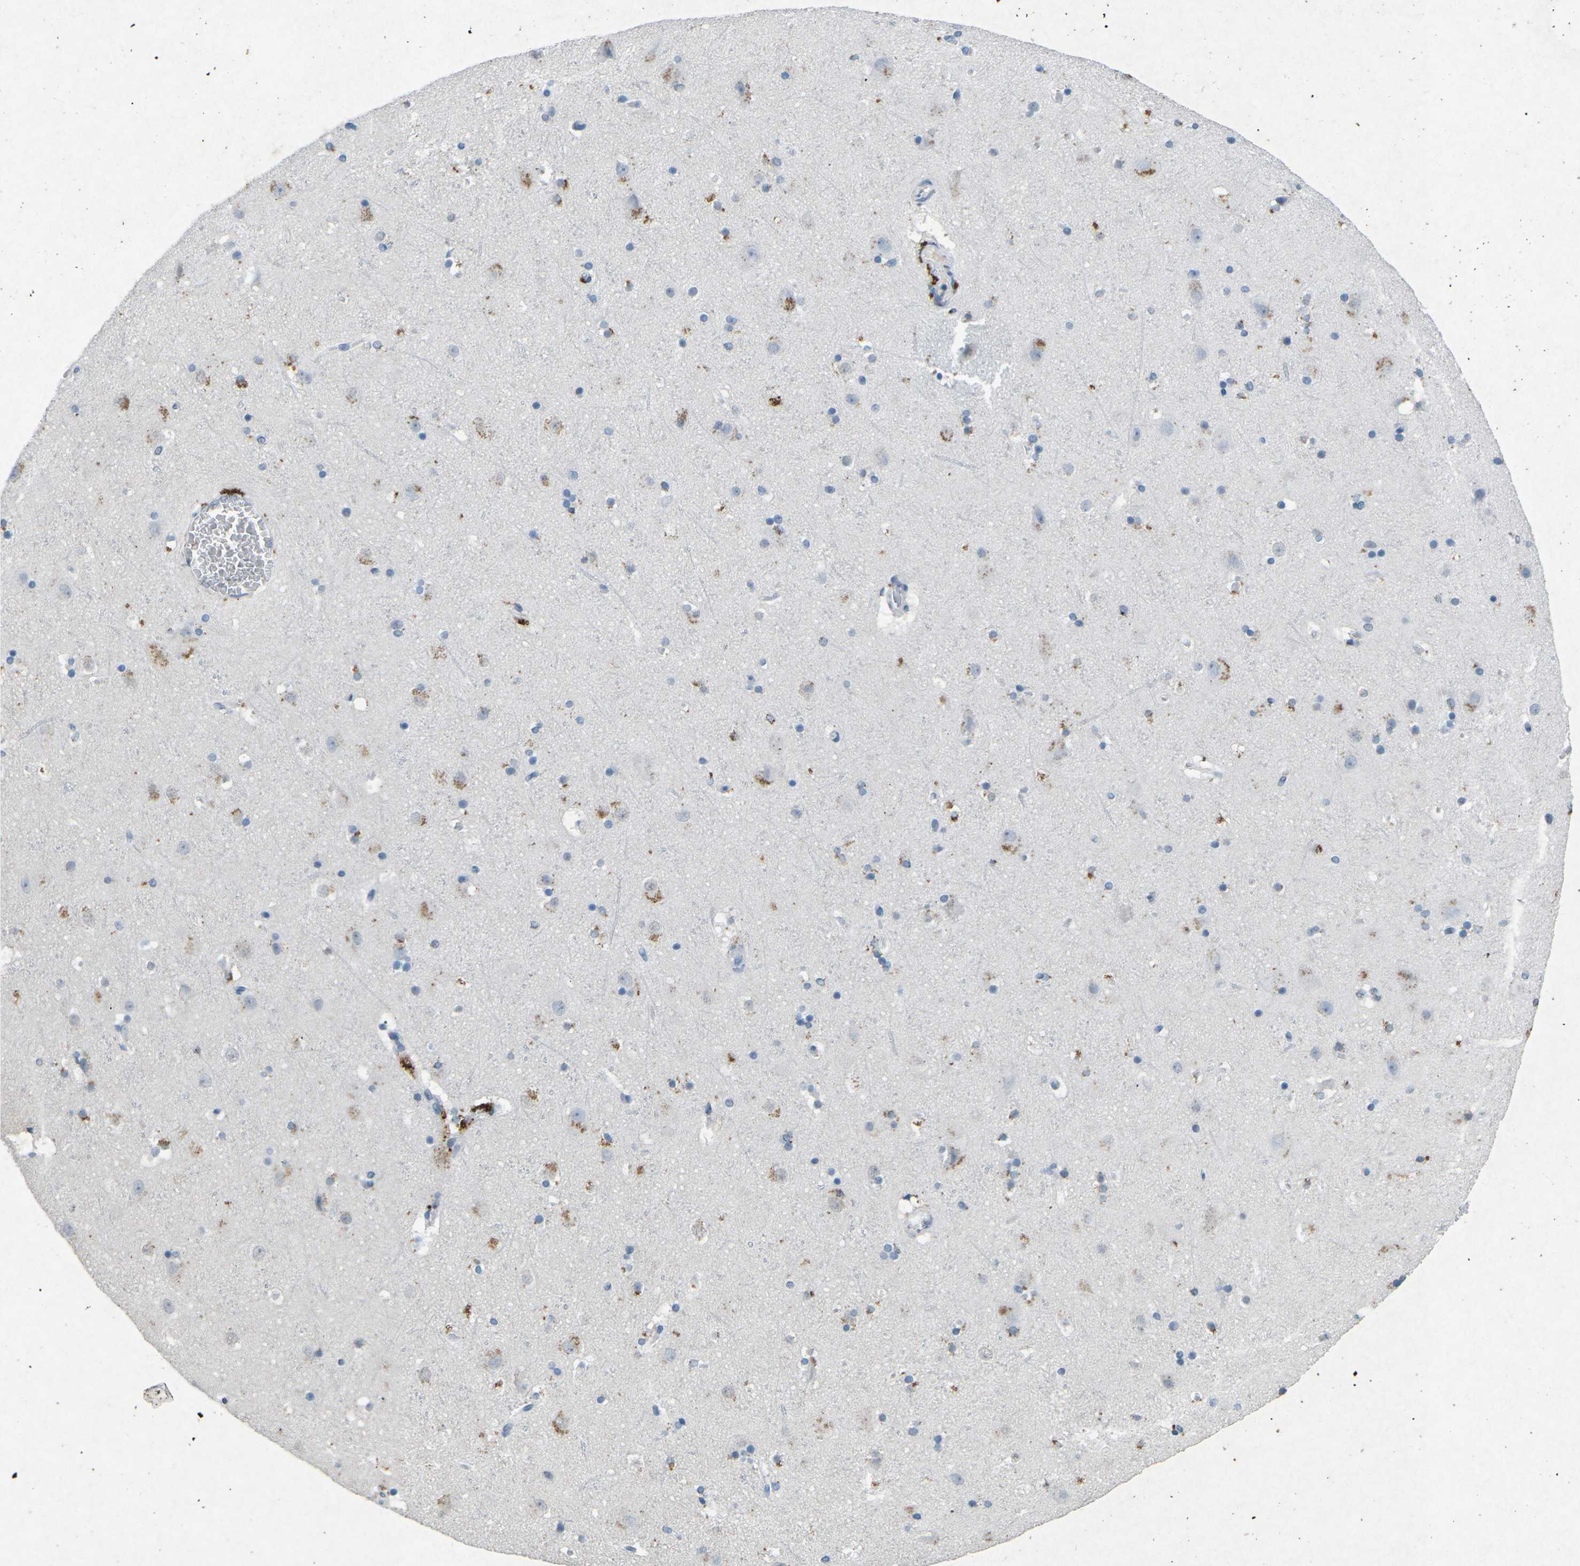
{"staining": {"intensity": "negative", "quantity": "none", "location": "none"}, "tissue": "cerebral cortex", "cell_type": "Endothelial cells", "image_type": "normal", "snomed": [{"axis": "morphology", "description": "Normal tissue, NOS"}, {"axis": "topography", "description": "Cerebral cortex"}], "caption": "High power microscopy histopathology image of an IHC histopathology image of benign cerebral cortex, revealing no significant expression in endothelial cells. (Brightfield microscopy of DAB (3,3'-diaminobenzidine) immunohistochemistry at high magnification).", "gene": "A1BG", "patient": {"sex": "male", "age": 45}}